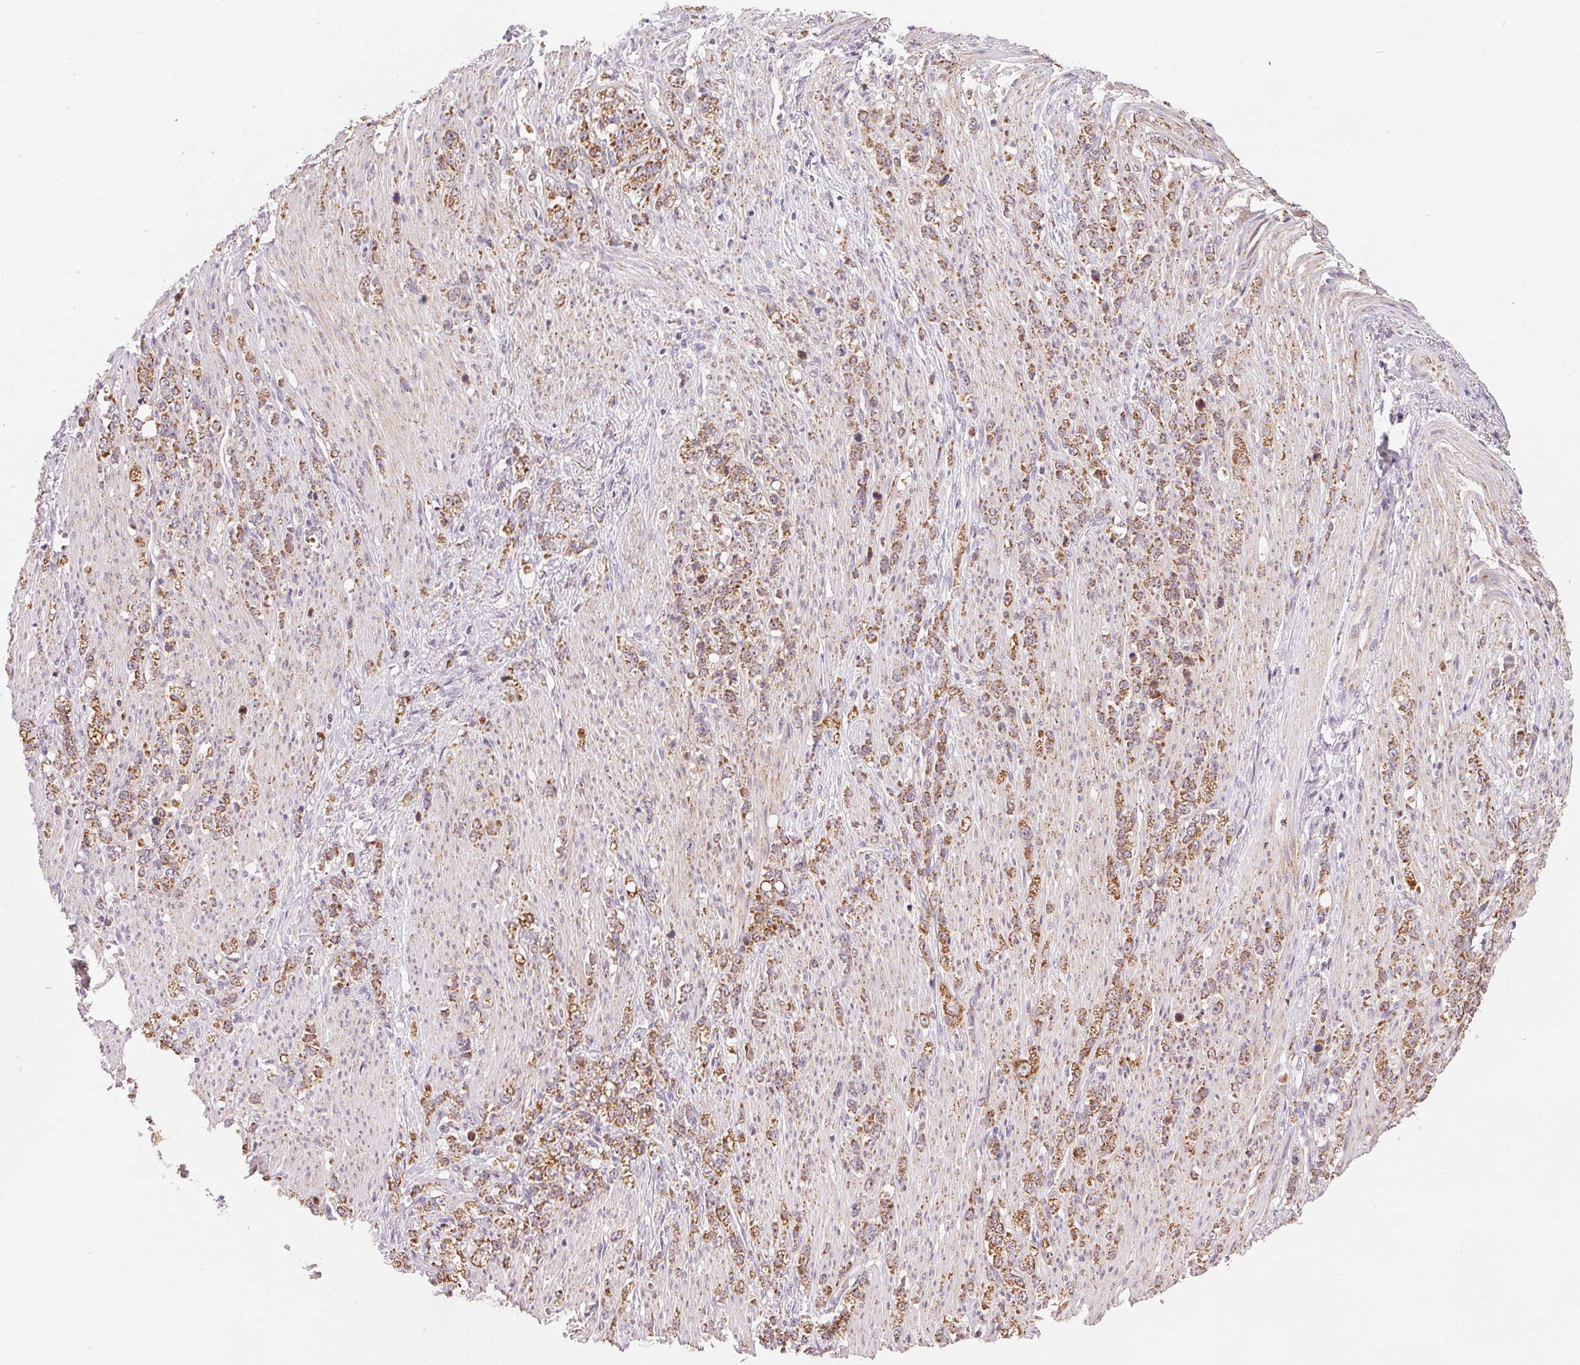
{"staining": {"intensity": "moderate", "quantity": ">75%", "location": "cytoplasmic/membranous"}, "tissue": "stomach cancer", "cell_type": "Tumor cells", "image_type": "cancer", "snomed": [{"axis": "morphology", "description": "Adenocarcinoma, NOS"}, {"axis": "topography", "description": "Stomach, lower"}], "caption": "Stomach cancer stained for a protein (brown) exhibits moderate cytoplasmic/membranous positive staining in about >75% of tumor cells.", "gene": "COQ7", "patient": {"sex": "male", "age": 88}}